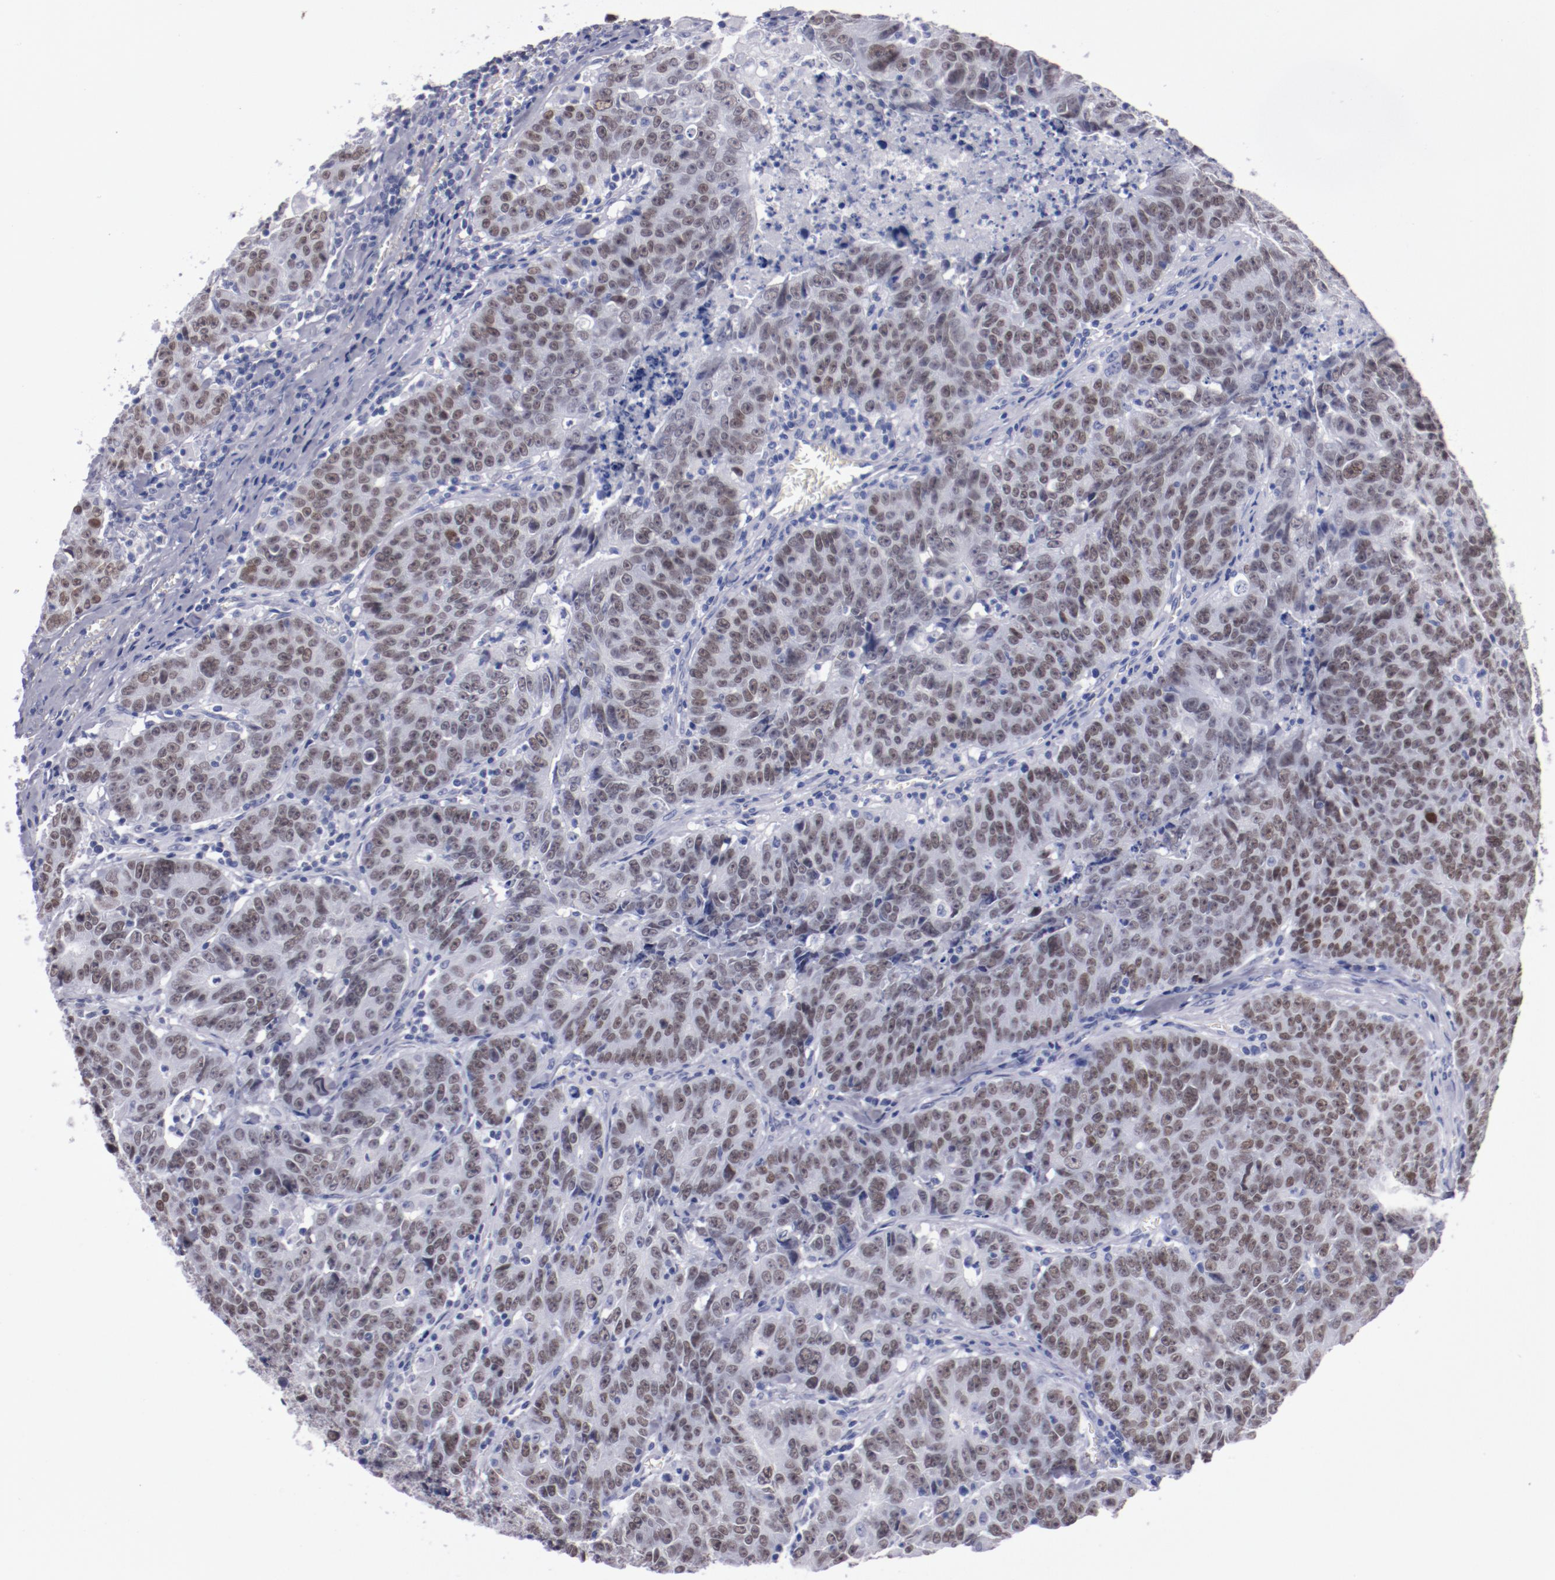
{"staining": {"intensity": "weak", "quantity": ">75%", "location": "nuclear"}, "tissue": "colorectal cancer", "cell_type": "Tumor cells", "image_type": "cancer", "snomed": [{"axis": "morphology", "description": "Adenocarcinoma, NOS"}, {"axis": "topography", "description": "Colon"}], "caption": "A high-resolution micrograph shows immunohistochemistry (IHC) staining of colorectal cancer, which shows weak nuclear positivity in approximately >75% of tumor cells. (IHC, brightfield microscopy, high magnification).", "gene": "HNF1B", "patient": {"sex": "female", "age": 53}}